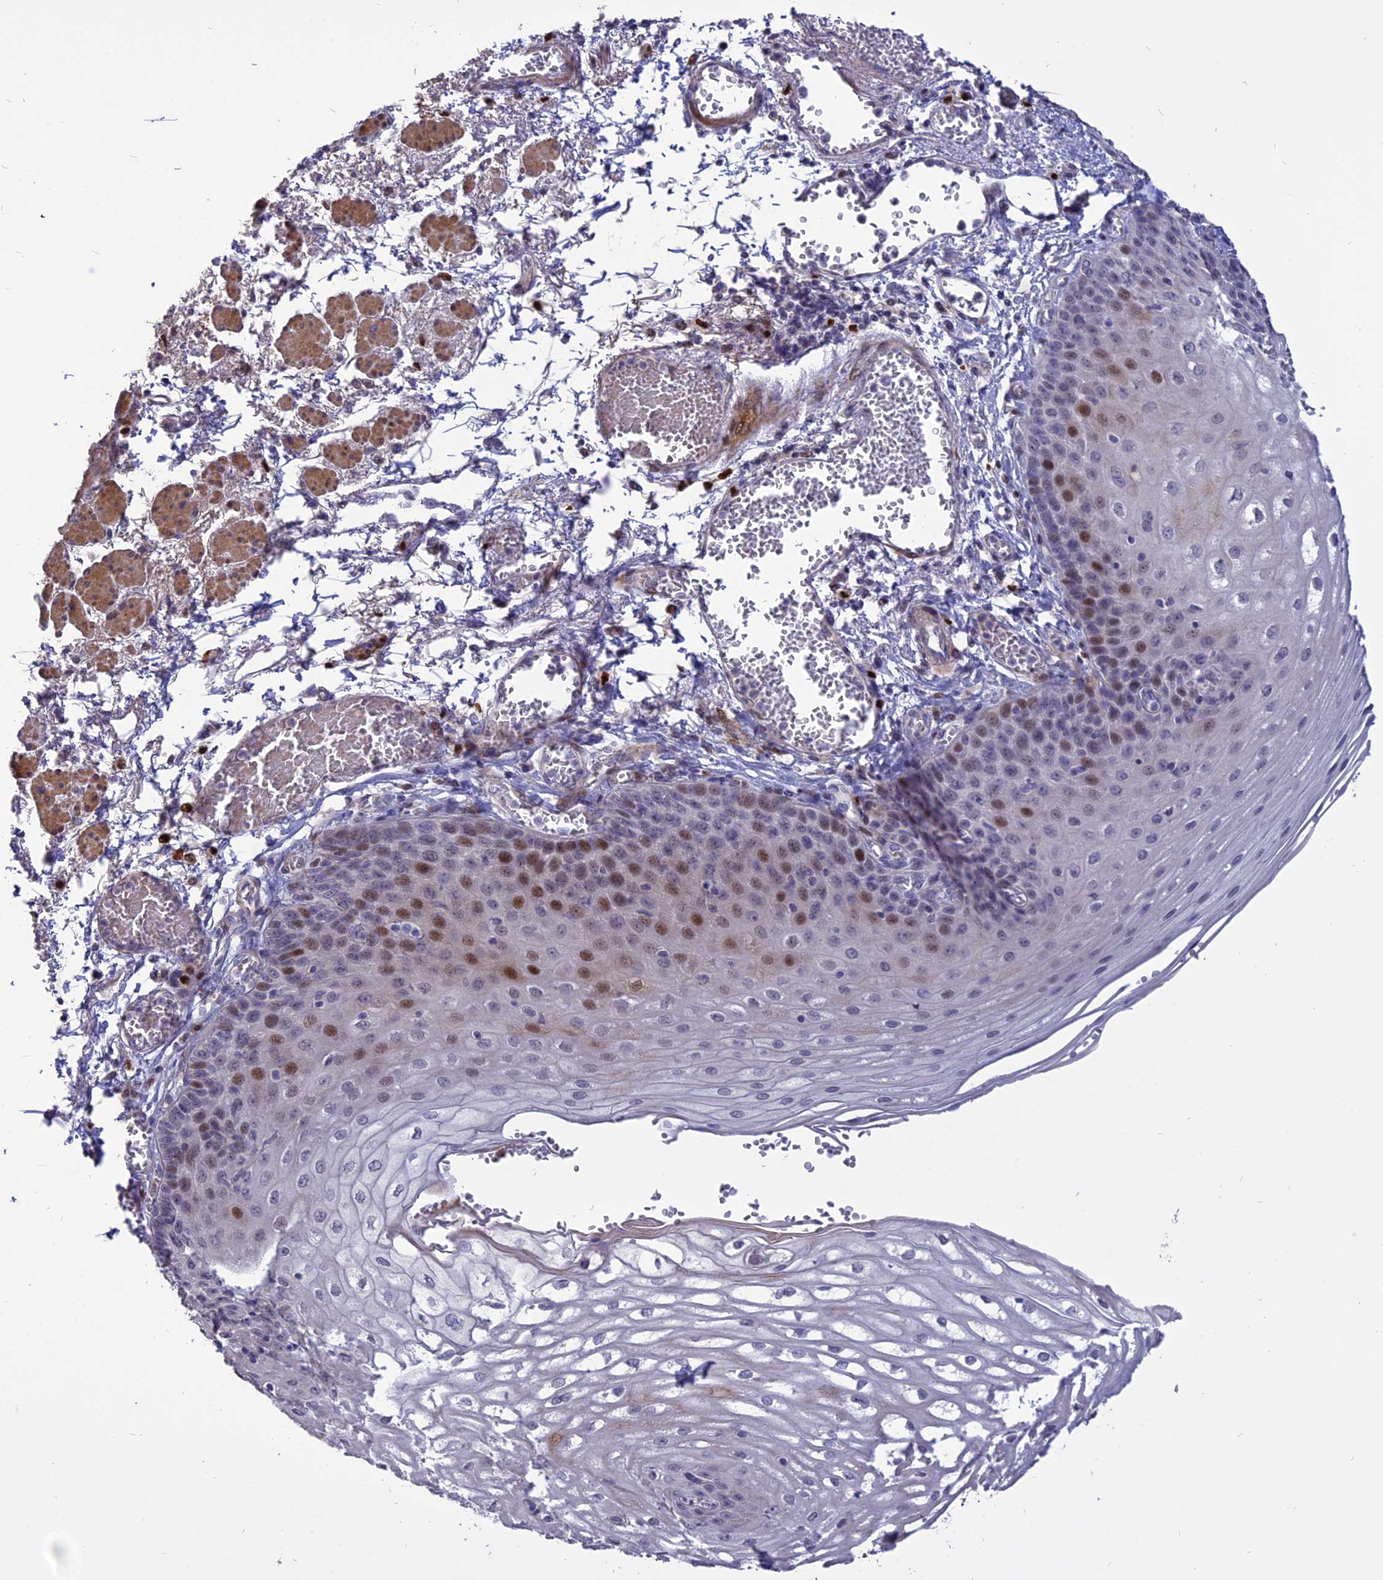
{"staining": {"intensity": "moderate", "quantity": "25%-75%", "location": "cytoplasmic/membranous,nuclear"}, "tissue": "esophagus", "cell_type": "Squamous epithelial cells", "image_type": "normal", "snomed": [{"axis": "morphology", "description": "Normal tissue, NOS"}, {"axis": "topography", "description": "Esophagus"}], "caption": "Esophagus stained with a brown dye displays moderate cytoplasmic/membranous,nuclear positive expression in about 25%-75% of squamous epithelial cells.", "gene": "TMEM263", "patient": {"sex": "male", "age": 81}}